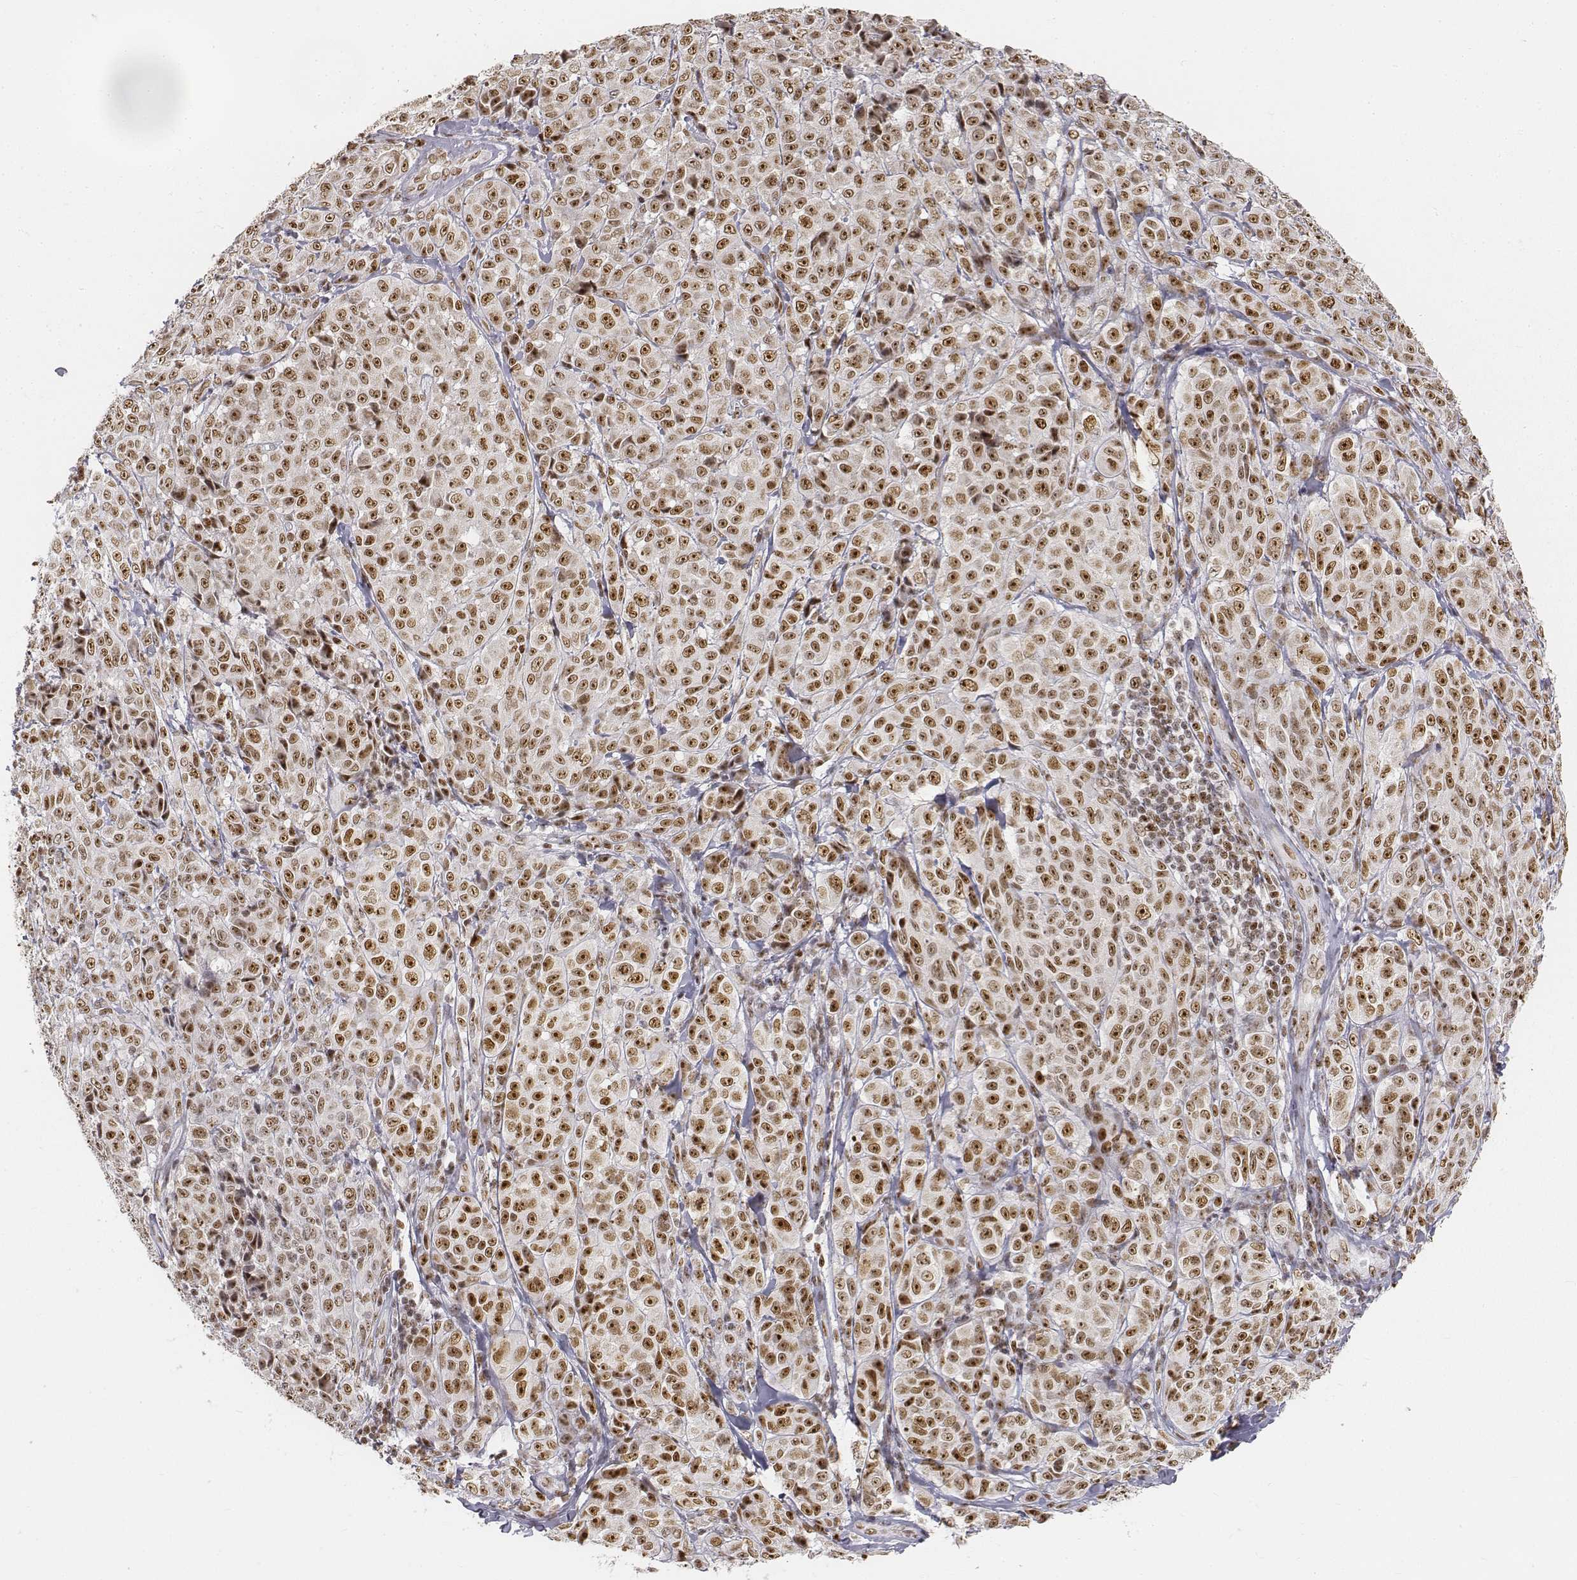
{"staining": {"intensity": "moderate", "quantity": ">75%", "location": "nuclear"}, "tissue": "melanoma", "cell_type": "Tumor cells", "image_type": "cancer", "snomed": [{"axis": "morphology", "description": "Malignant melanoma, NOS"}, {"axis": "topography", "description": "Skin"}], "caption": "Melanoma was stained to show a protein in brown. There is medium levels of moderate nuclear expression in about >75% of tumor cells. (Brightfield microscopy of DAB IHC at high magnification).", "gene": "PHF6", "patient": {"sex": "male", "age": 89}}